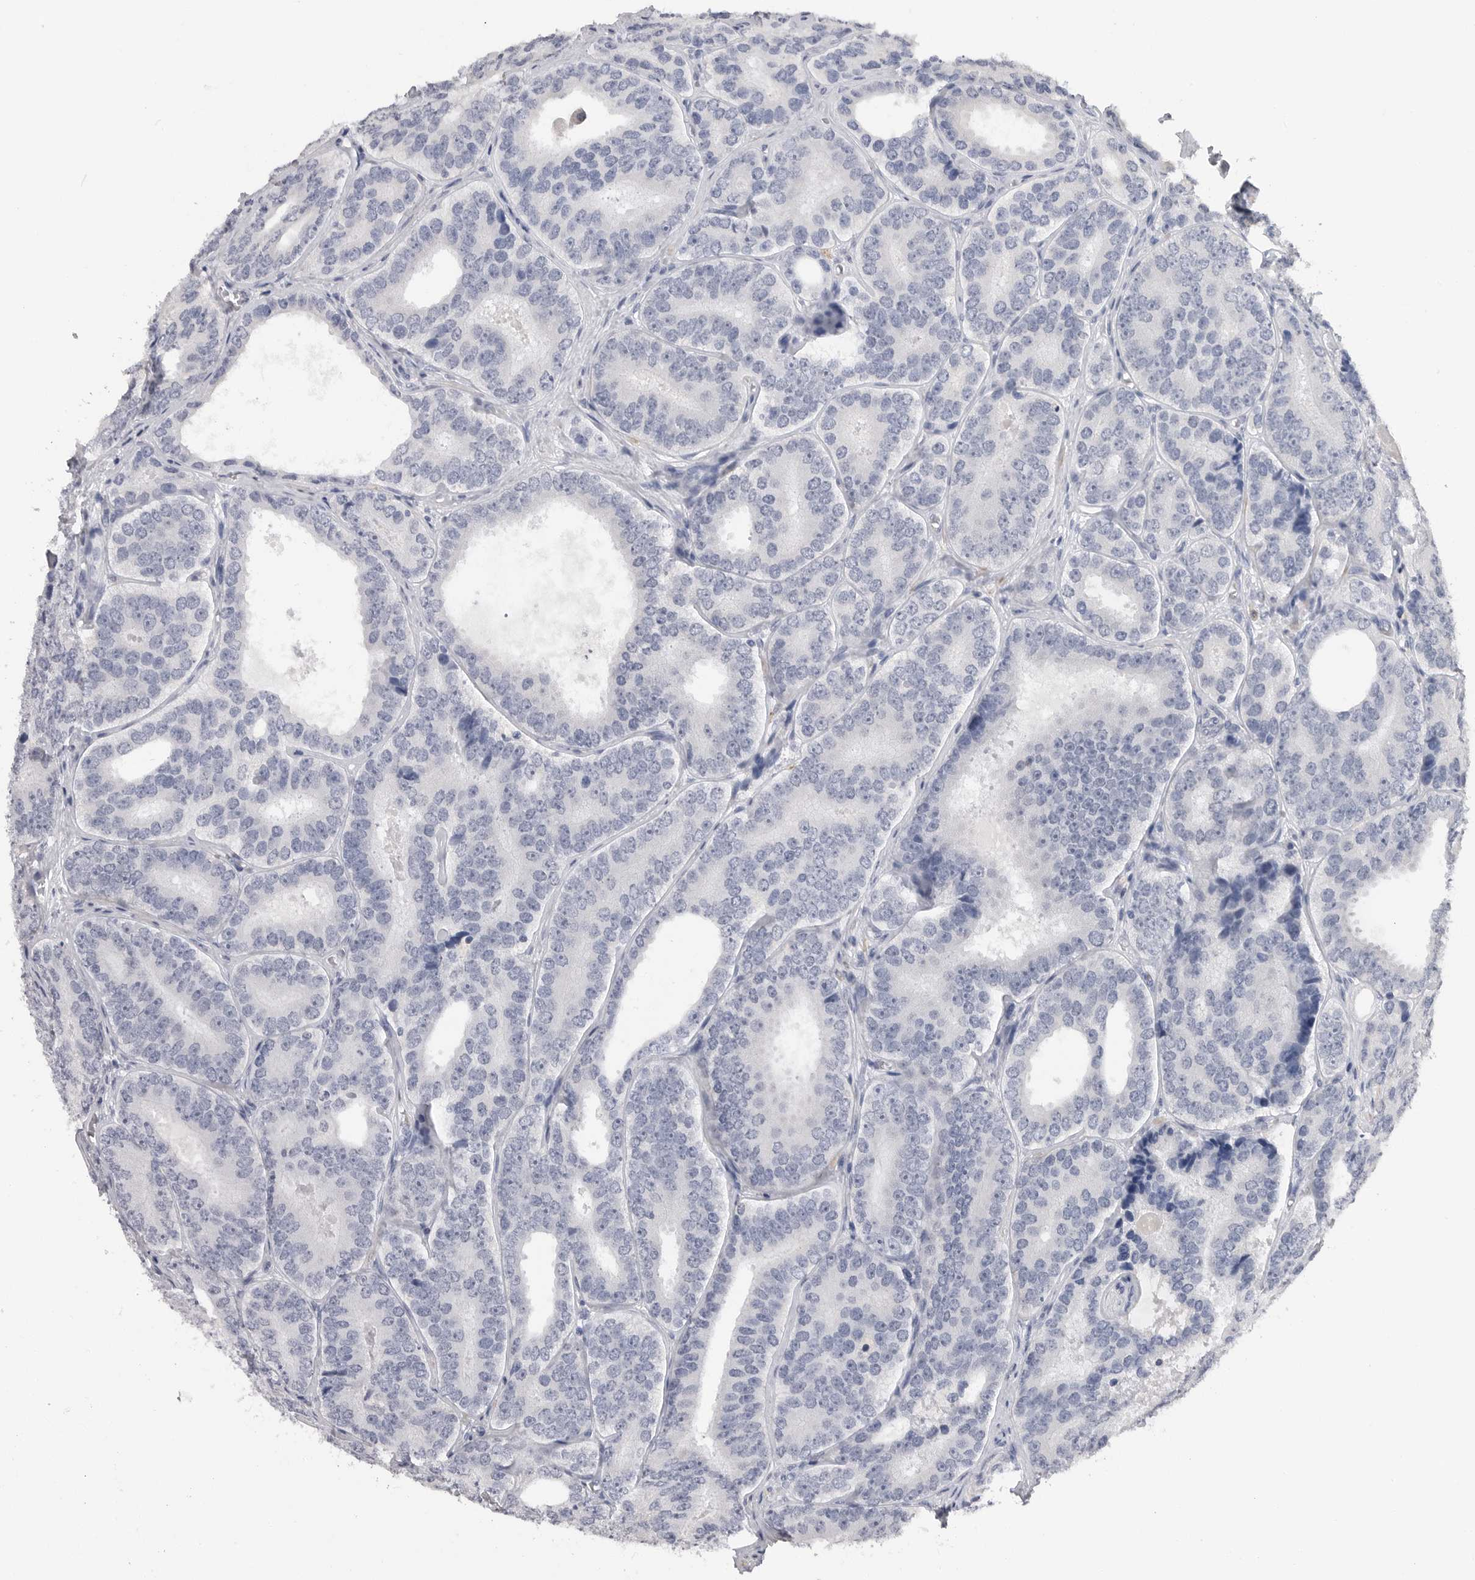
{"staining": {"intensity": "negative", "quantity": "none", "location": "none"}, "tissue": "prostate cancer", "cell_type": "Tumor cells", "image_type": "cancer", "snomed": [{"axis": "morphology", "description": "Adenocarcinoma, High grade"}, {"axis": "topography", "description": "Prostate"}], "caption": "Prostate cancer was stained to show a protein in brown. There is no significant expression in tumor cells.", "gene": "PLEKHF1", "patient": {"sex": "male", "age": 56}}